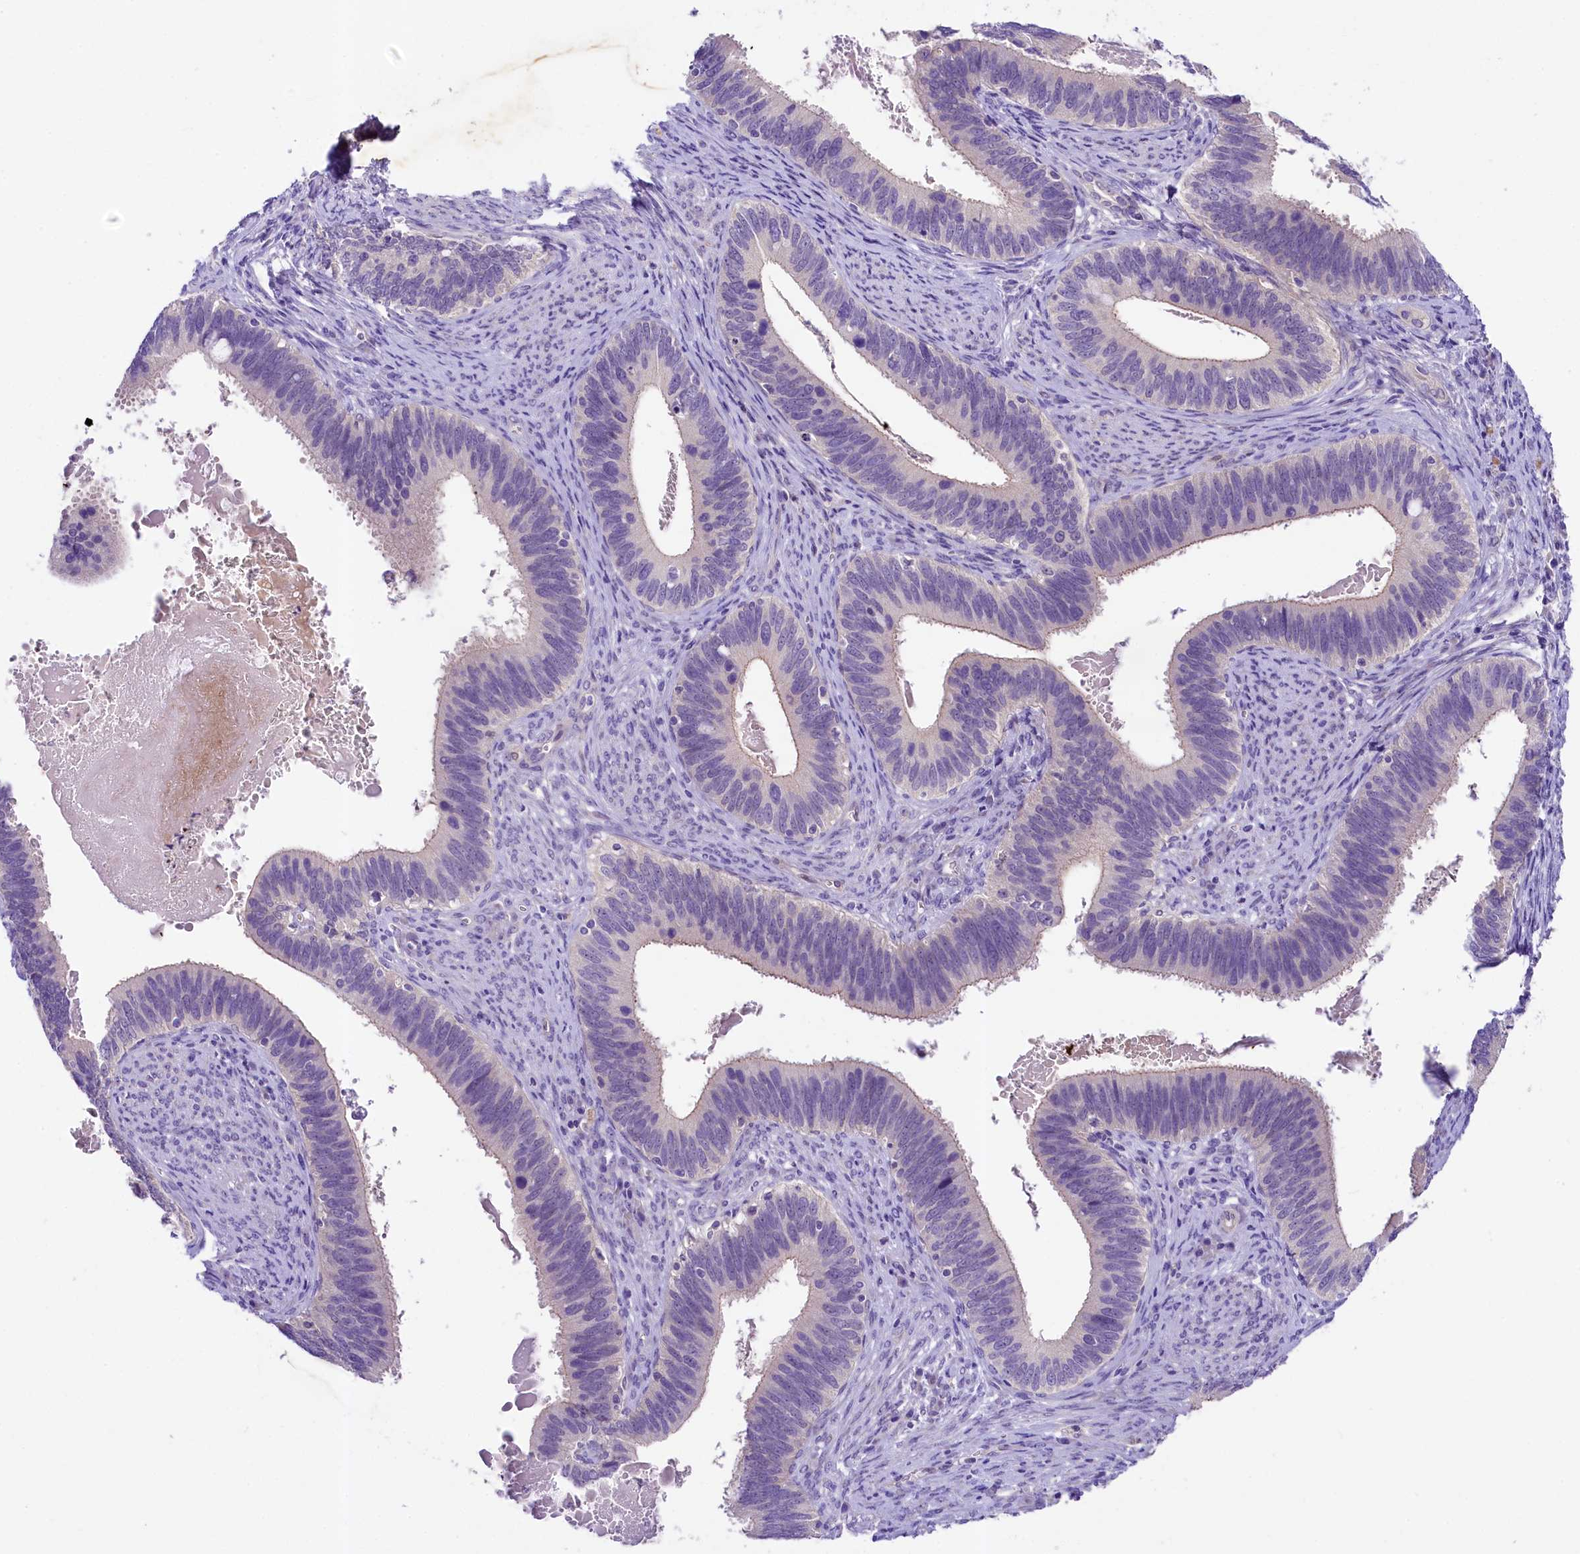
{"staining": {"intensity": "negative", "quantity": "none", "location": "none"}, "tissue": "cervical cancer", "cell_type": "Tumor cells", "image_type": "cancer", "snomed": [{"axis": "morphology", "description": "Adenocarcinoma, NOS"}, {"axis": "topography", "description": "Cervix"}], "caption": "High power microscopy photomicrograph of an immunohistochemistry image of cervical cancer (adenocarcinoma), revealing no significant staining in tumor cells.", "gene": "UBXN6", "patient": {"sex": "female", "age": 42}}